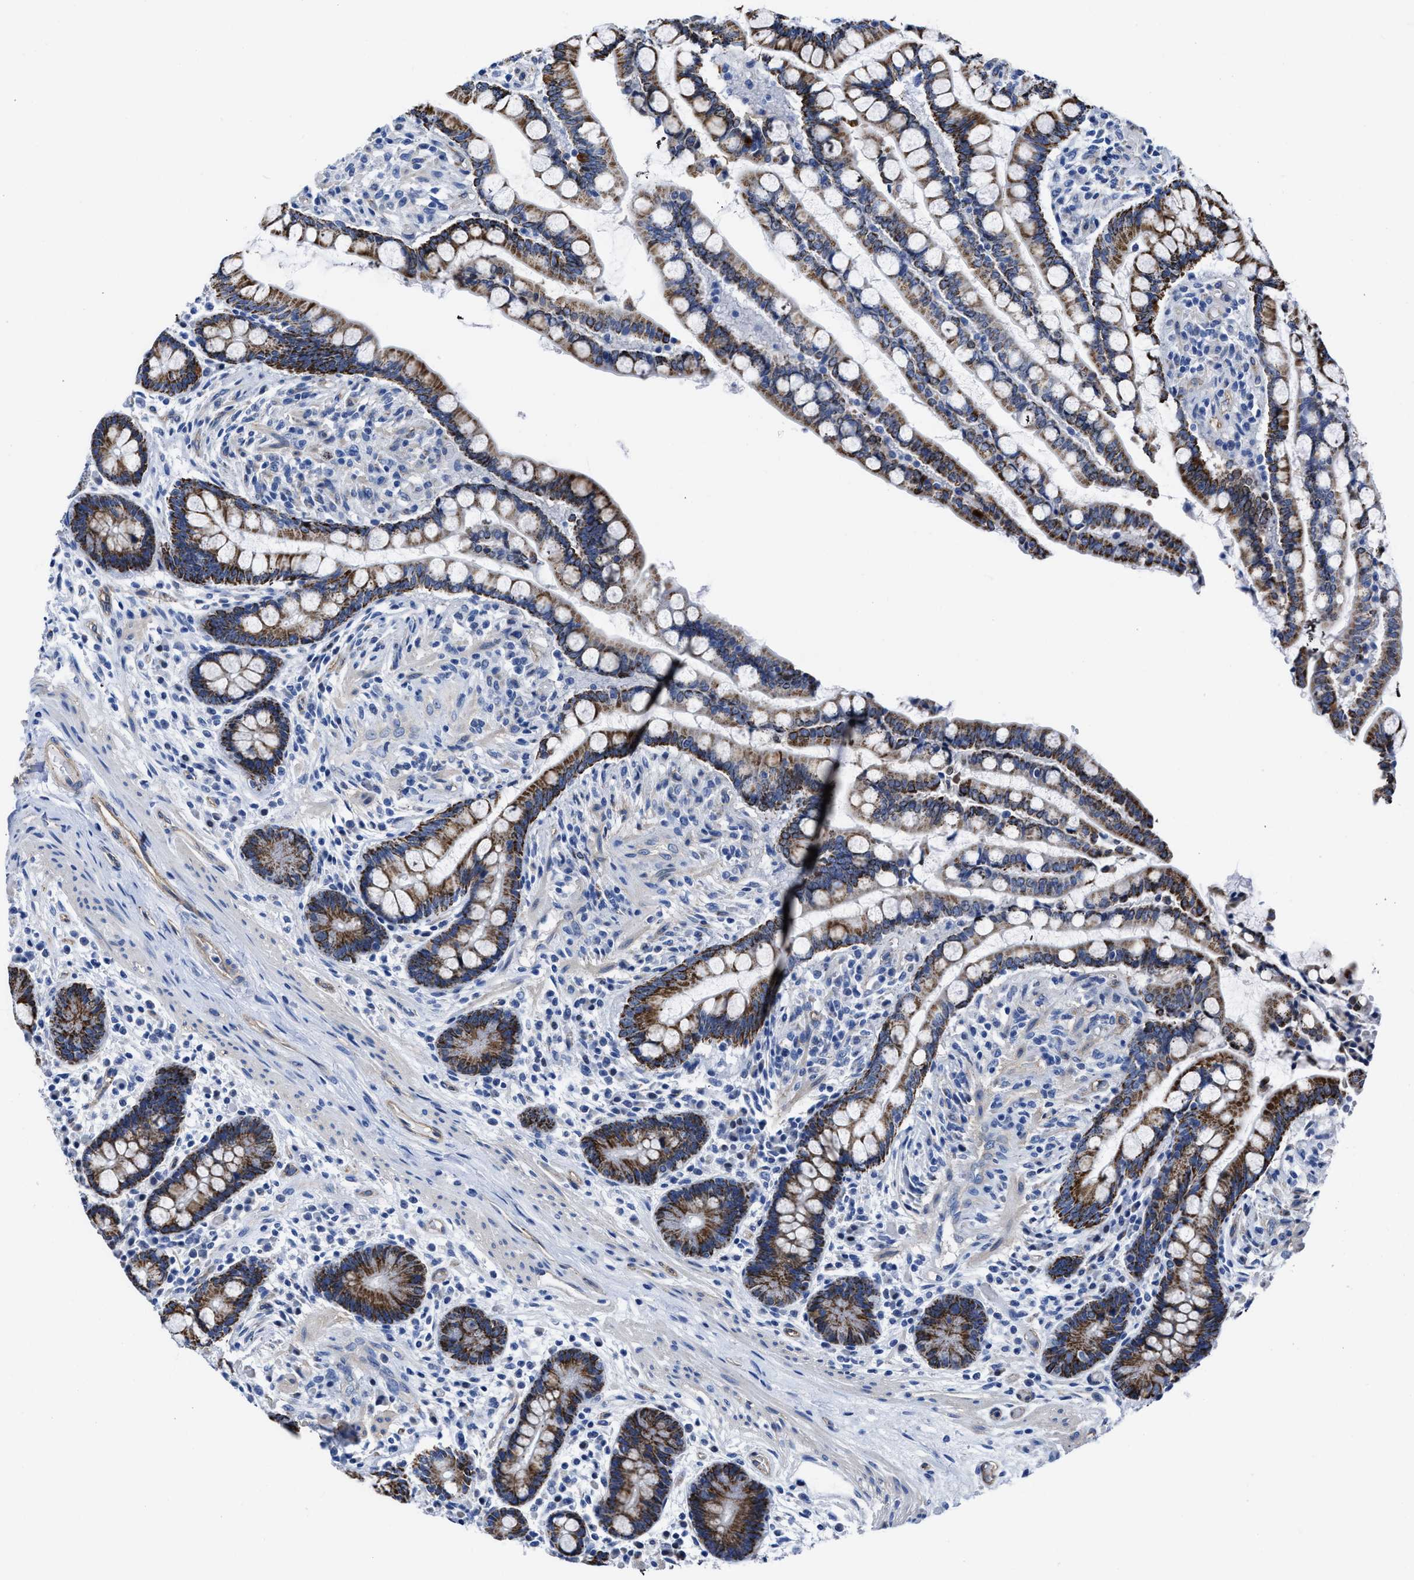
{"staining": {"intensity": "weak", "quantity": ">75%", "location": "cytoplasmic/membranous"}, "tissue": "colon", "cell_type": "Endothelial cells", "image_type": "normal", "snomed": [{"axis": "morphology", "description": "Normal tissue, NOS"}, {"axis": "topography", "description": "Colon"}], "caption": "Human colon stained for a protein (brown) demonstrates weak cytoplasmic/membranous positive expression in about >75% of endothelial cells.", "gene": "KCNMB3", "patient": {"sex": "male", "age": 73}}